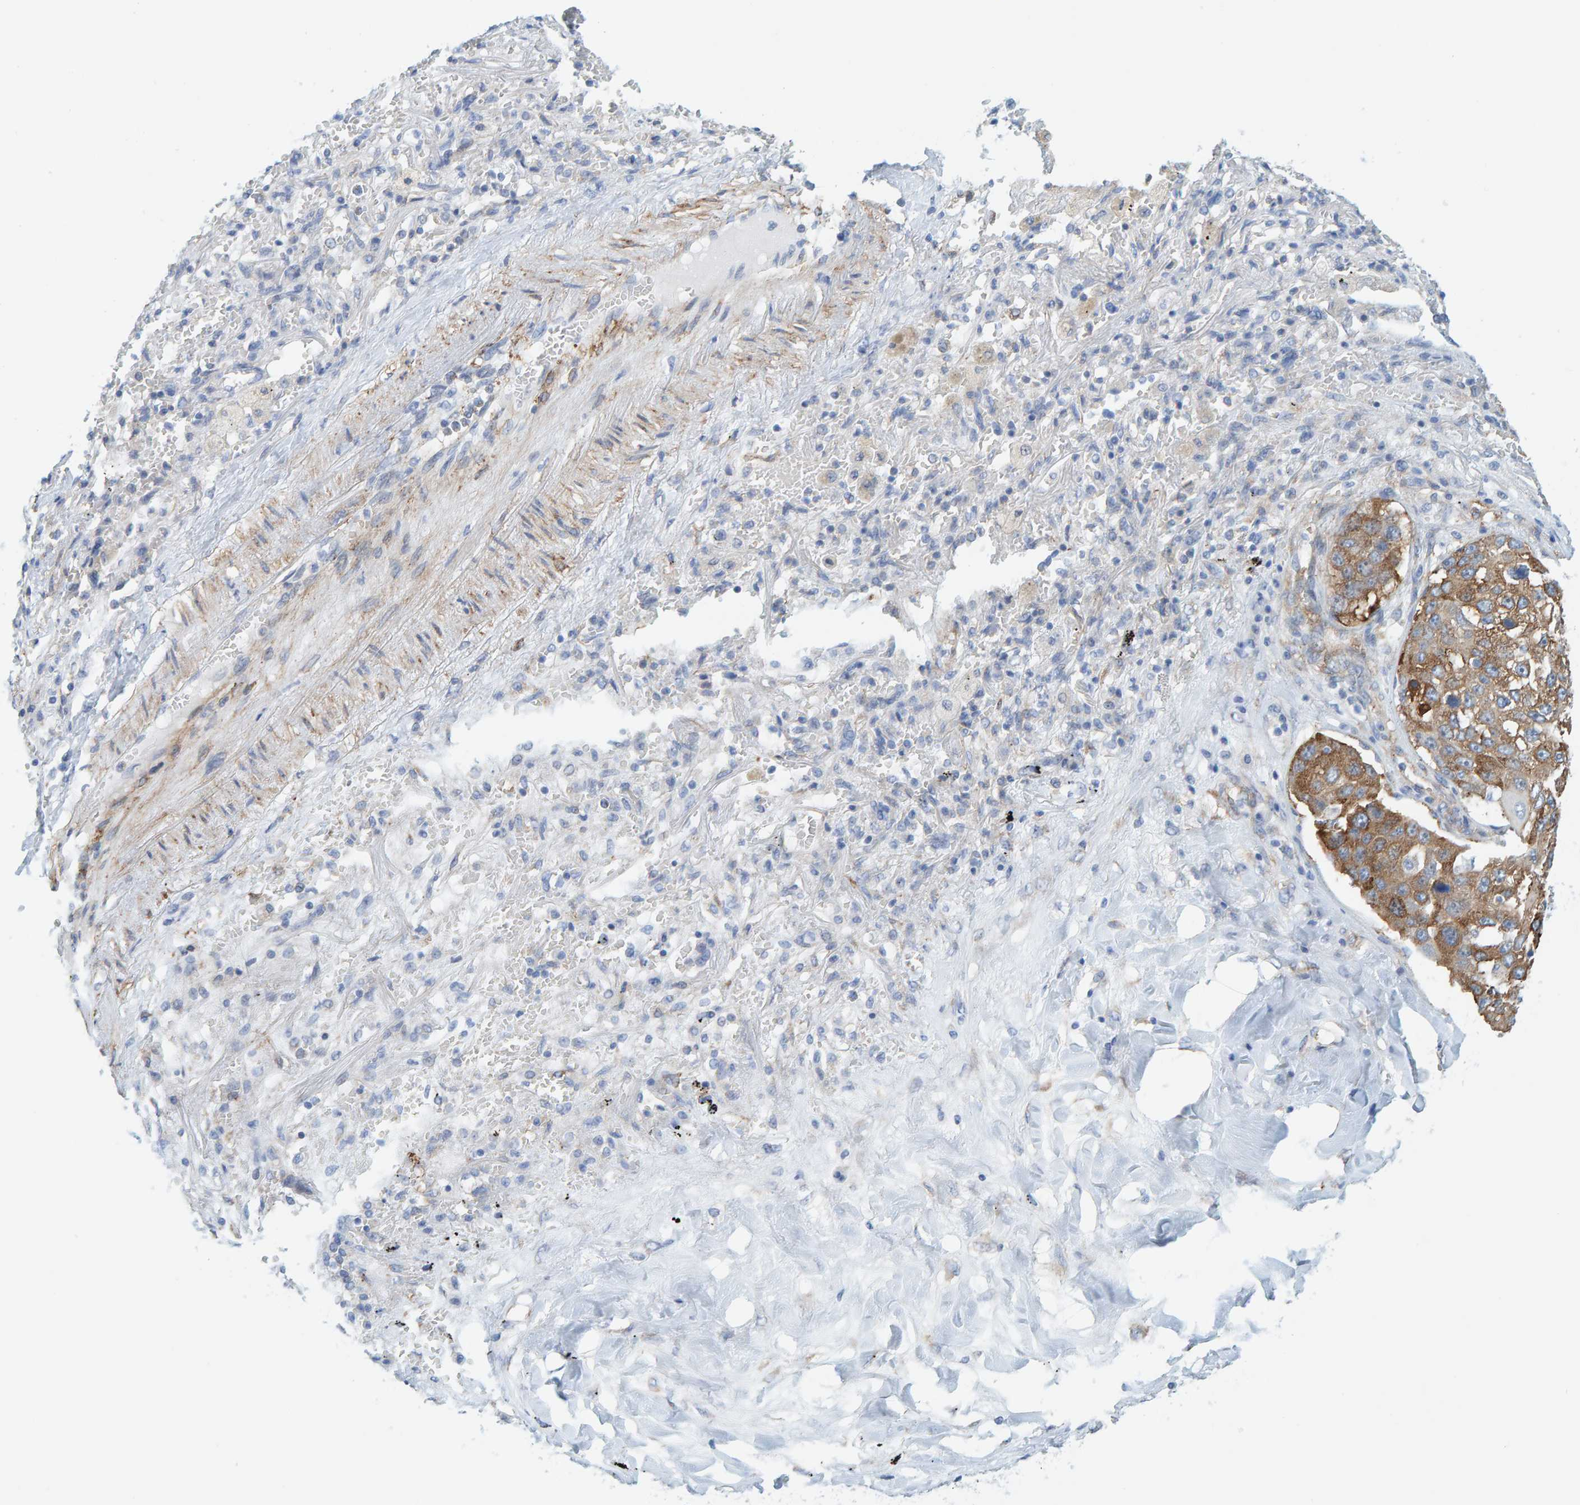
{"staining": {"intensity": "moderate", "quantity": ">75%", "location": "cytoplasmic/membranous"}, "tissue": "lung cancer", "cell_type": "Tumor cells", "image_type": "cancer", "snomed": [{"axis": "morphology", "description": "Squamous cell carcinoma, NOS"}, {"axis": "topography", "description": "Lung"}], "caption": "About >75% of tumor cells in human lung squamous cell carcinoma show moderate cytoplasmic/membranous protein expression as visualized by brown immunohistochemical staining.", "gene": "MAP1B", "patient": {"sex": "male", "age": 61}}